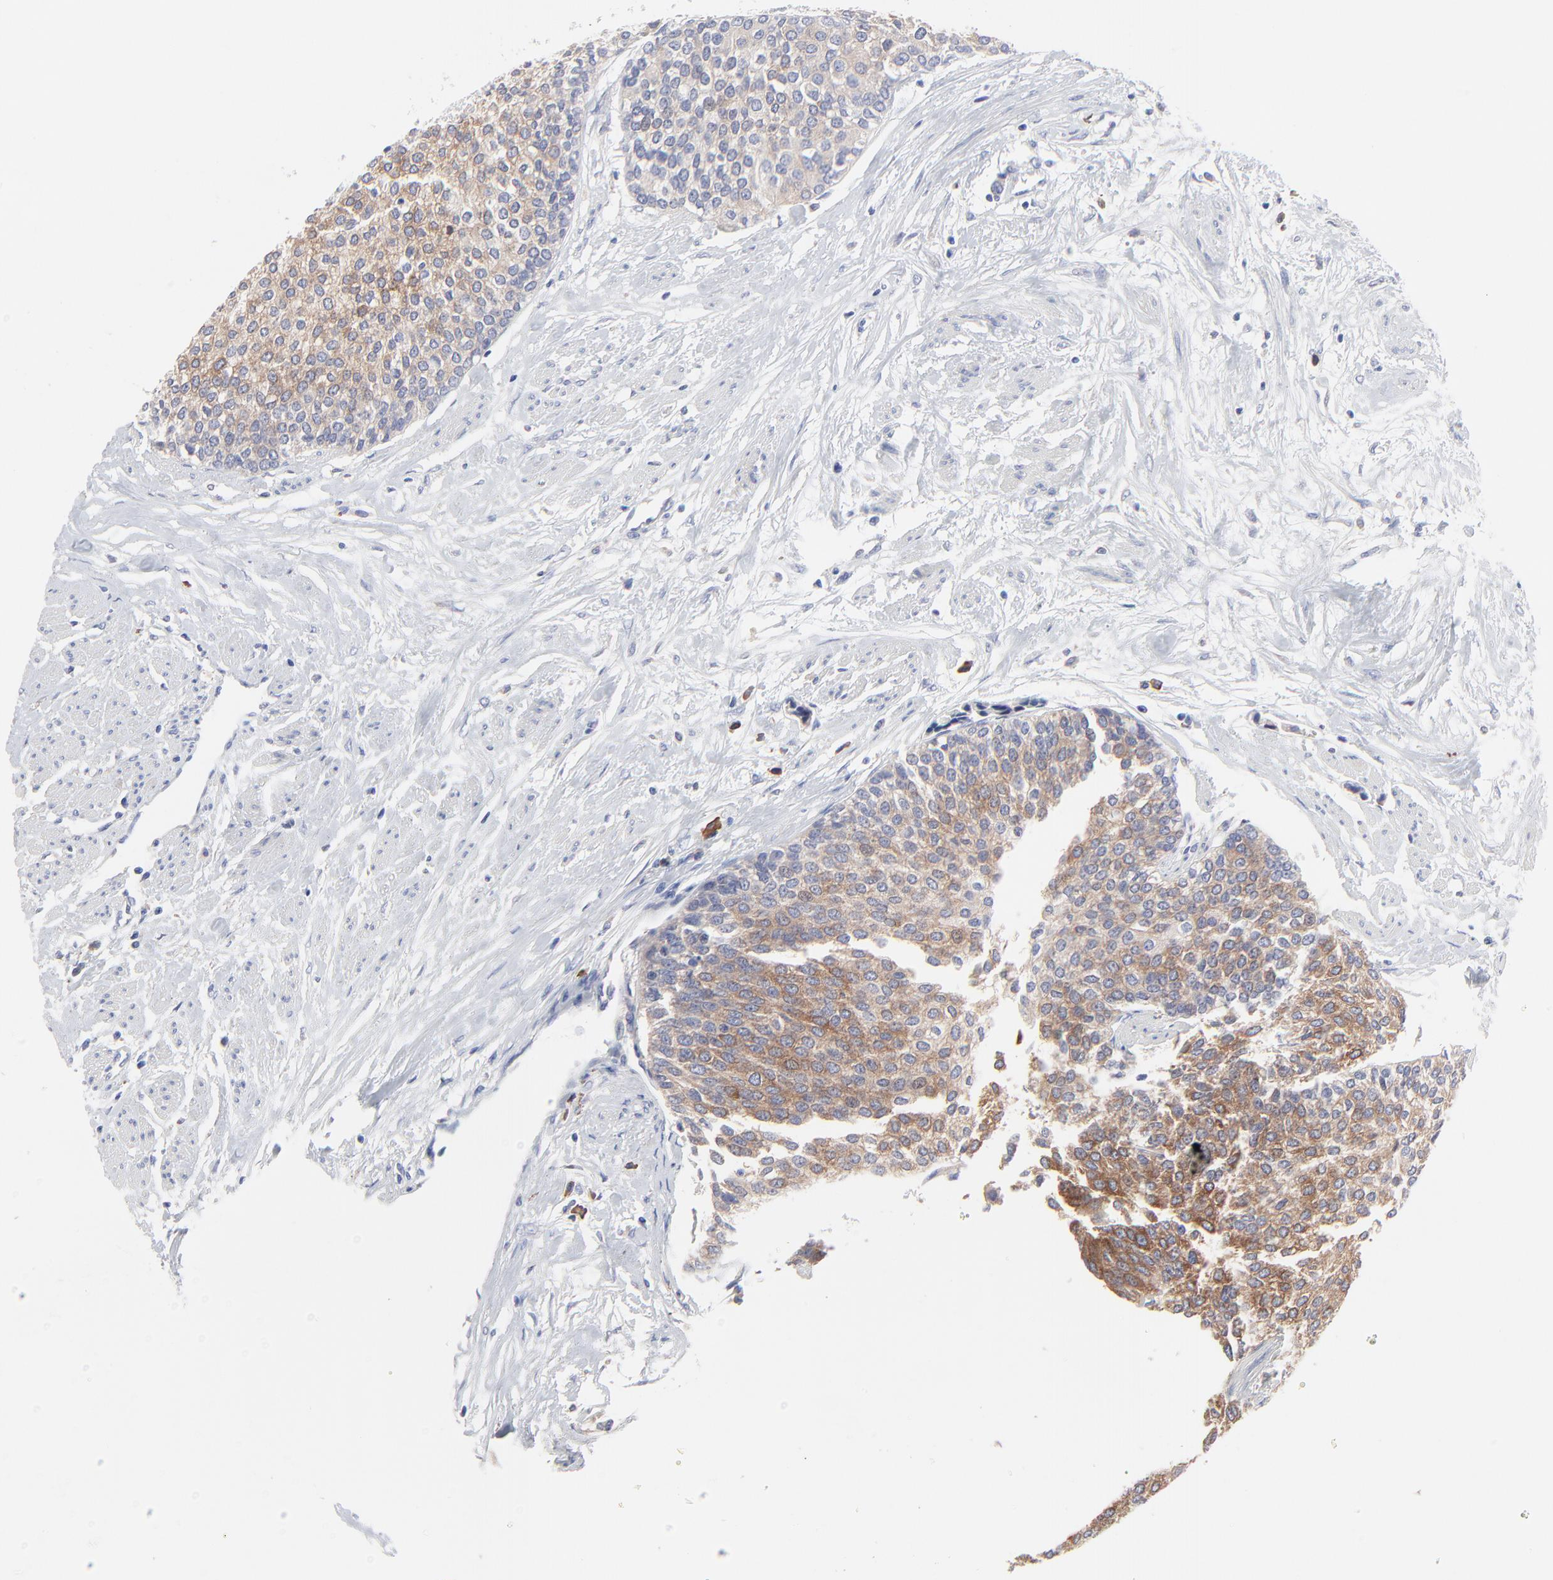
{"staining": {"intensity": "moderate", "quantity": ">75%", "location": "cytoplasmic/membranous"}, "tissue": "urothelial cancer", "cell_type": "Tumor cells", "image_type": "cancer", "snomed": [{"axis": "morphology", "description": "Urothelial carcinoma, Low grade"}, {"axis": "topography", "description": "Urinary bladder"}], "caption": "High-power microscopy captured an immunohistochemistry (IHC) photomicrograph of urothelial cancer, revealing moderate cytoplasmic/membranous staining in about >75% of tumor cells.", "gene": "PPFIBP2", "patient": {"sex": "female", "age": 73}}